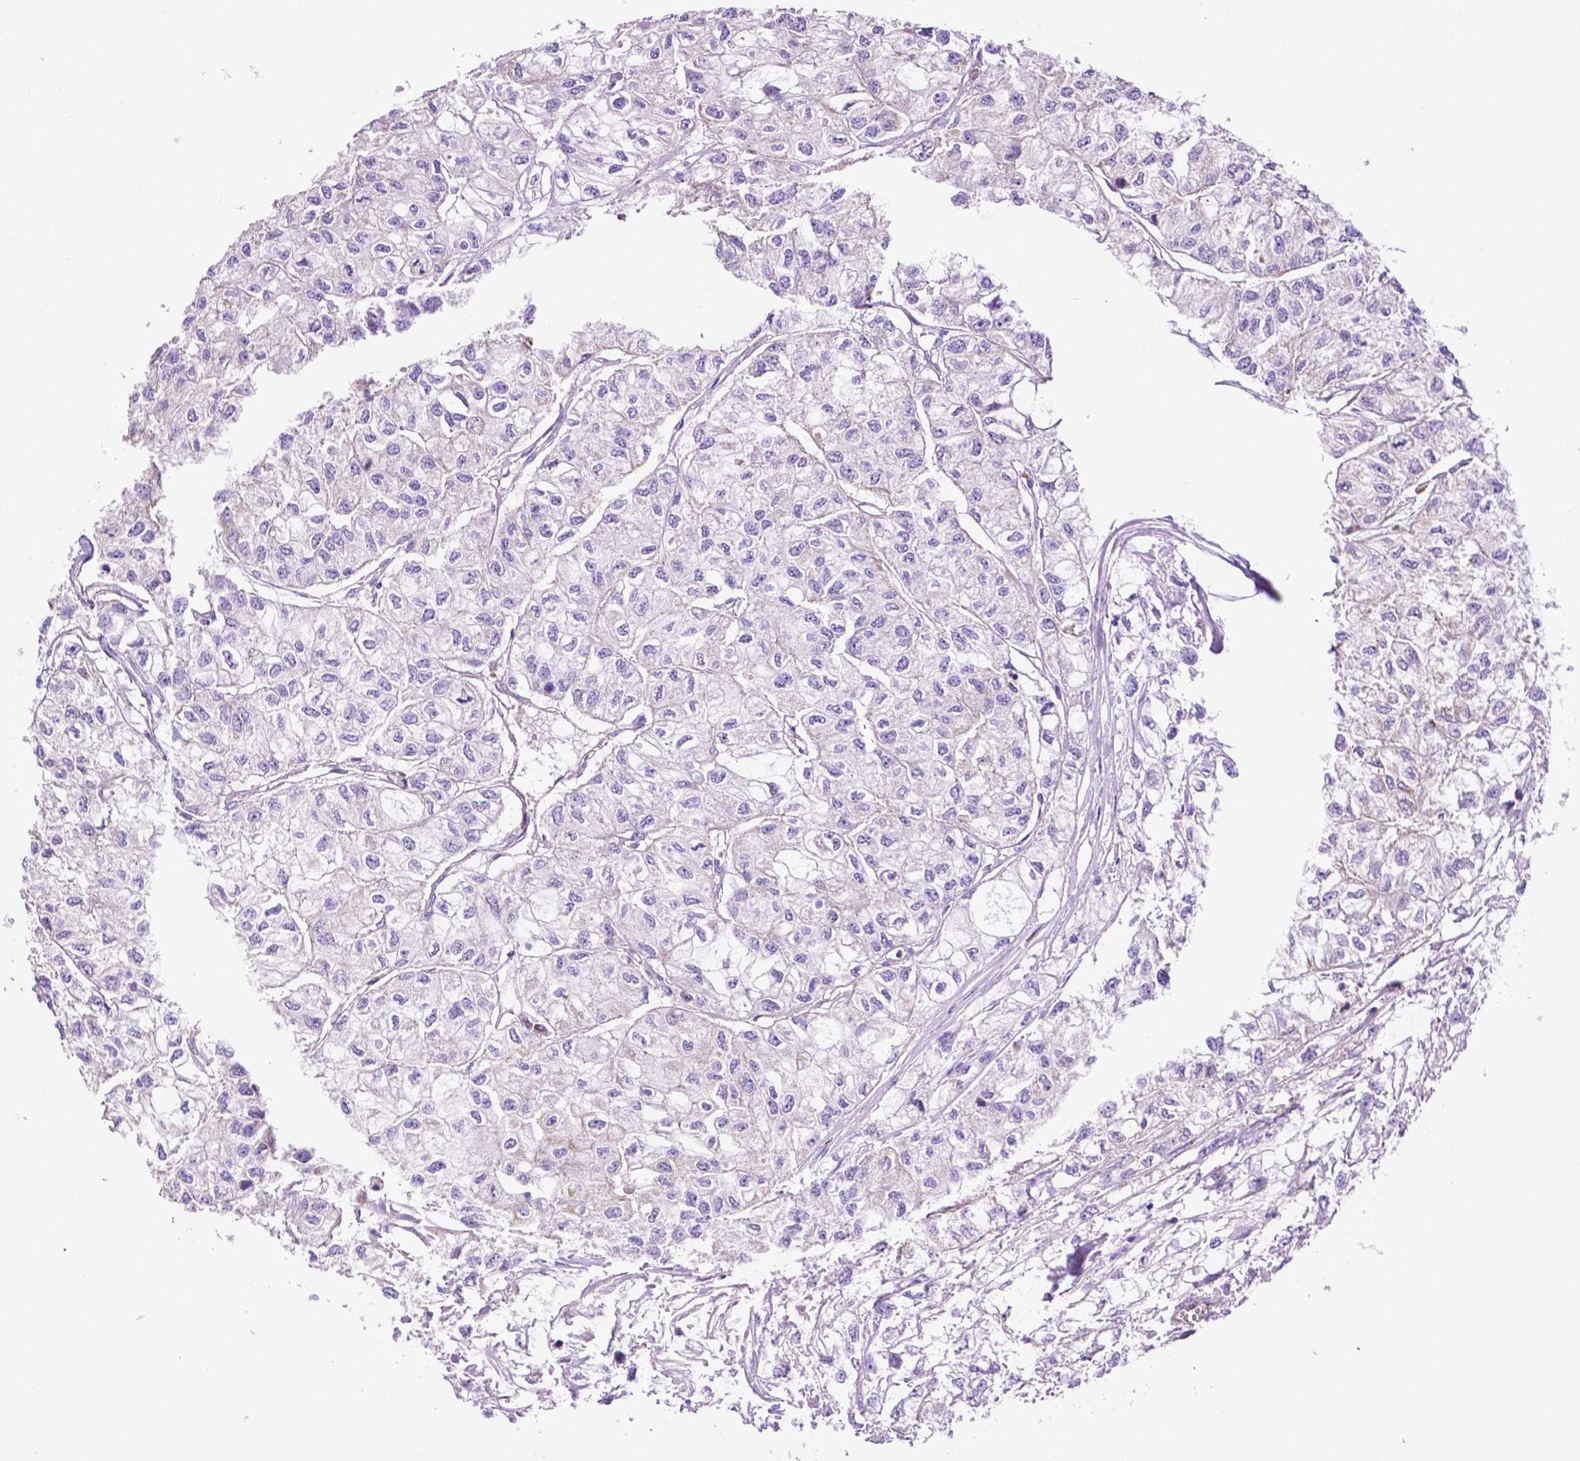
{"staining": {"intensity": "negative", "quantity": "none", "location": "none"}, "tissue": "renal cancer", "cell_type": "Tumor cells", "image_type": "cancer", "snomed": [{"axis": "morphology", "description": "Adenocarcinoma, NOS"}, {"axis": "topography", "description": "Kidney"}], "caption": "Protein analysis of renal cancer reveals no significant expression in tumor cells.", "gene": "PHYHIP", "patient": {"sex": "male", "age": 56}}